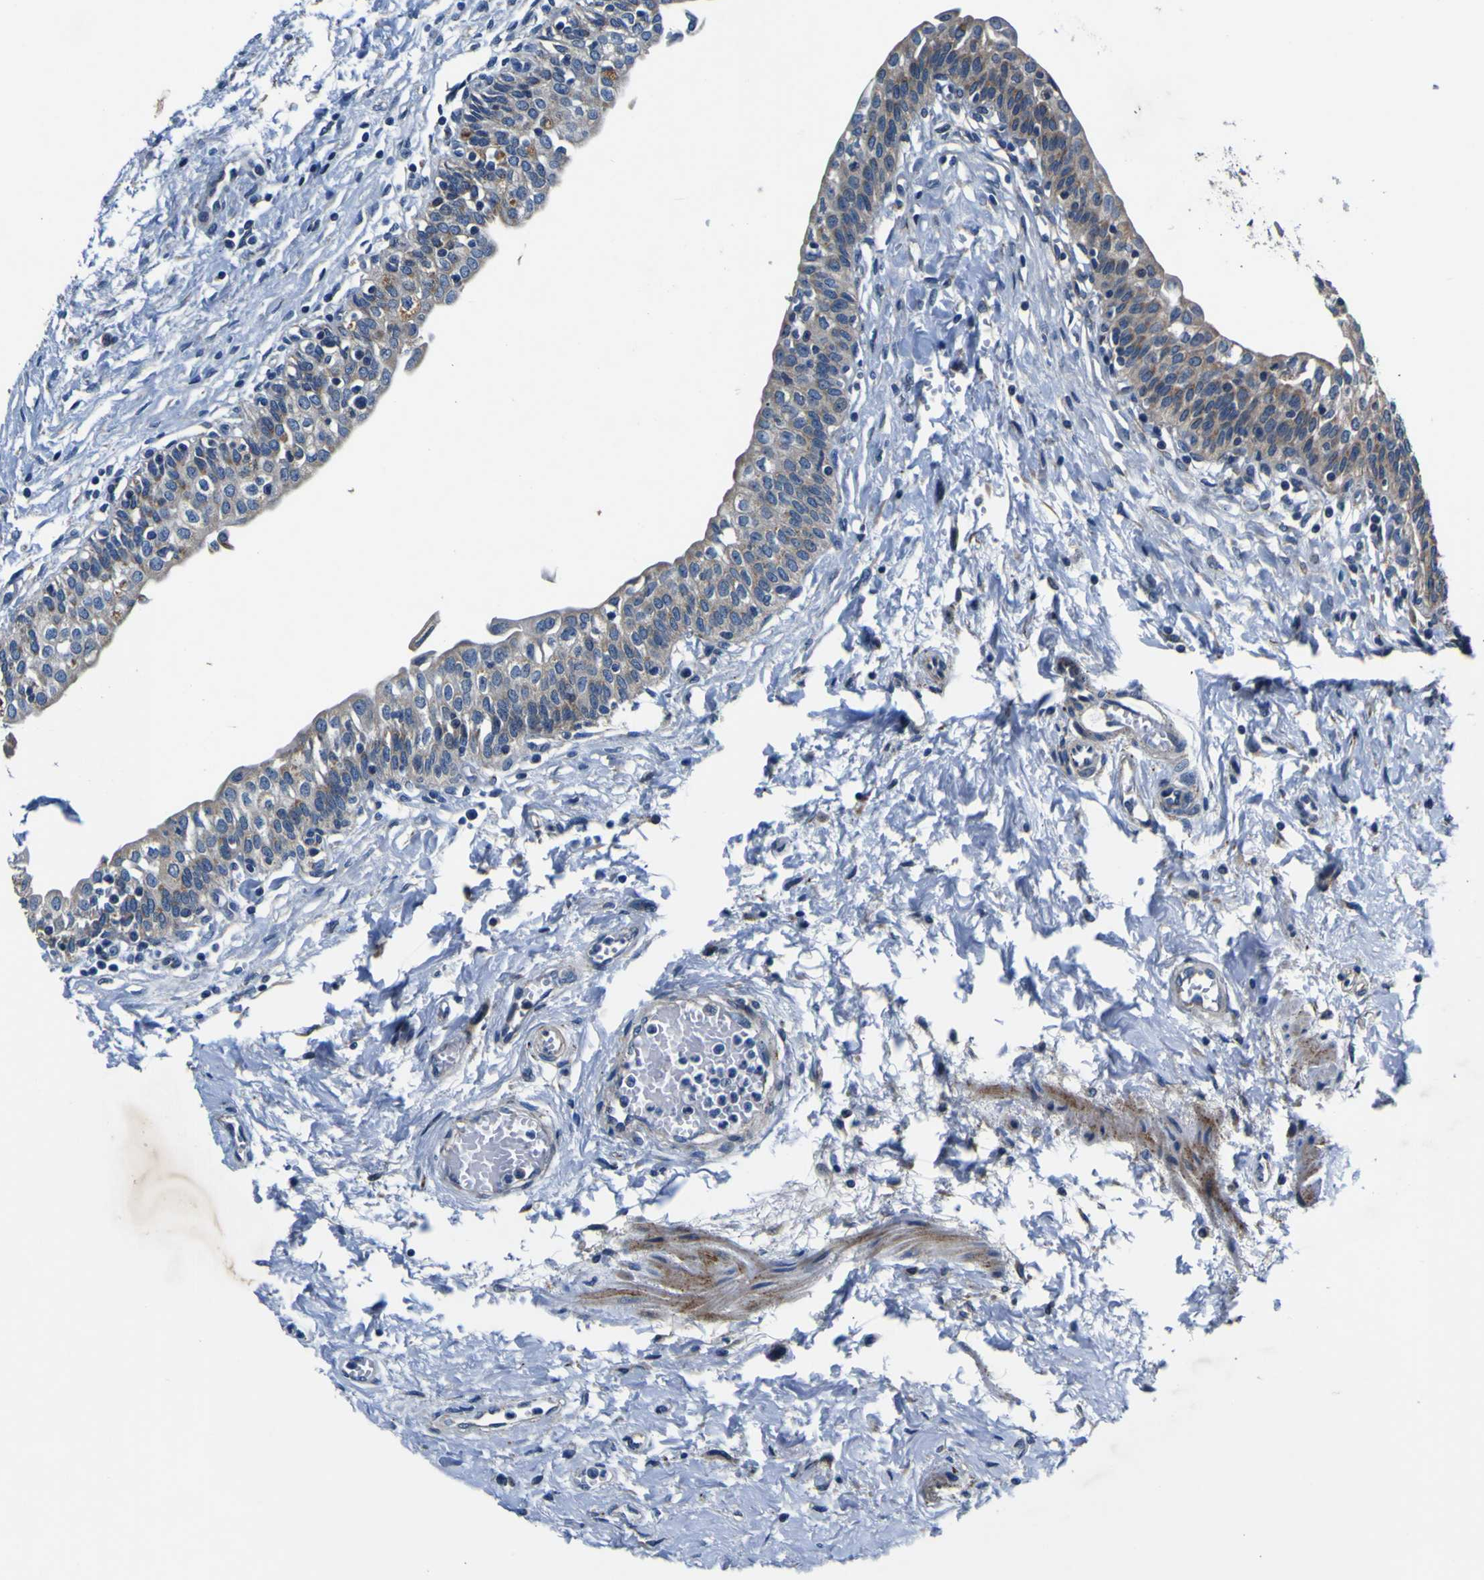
{"staining": {"intensity": "weak", "quantity": ">75%", "location": "cytoplasmic/membranous"}, "tissue": "urinary bladder", "cell_type": "Urothelial cells", "image_type": "normal", "snomed": [{"axis": "morphology", "description": "Normal tissue, NOS"}, {"axis": "topography", "description": "Urinary bladder"}], "caption": "Immunohistochemical staining of unremarkable urinary bladder demonstrates weak cytoplasmic/membranous protein staining in about >75% of urothelial cells.", "gene": "AGAP3", "patient": {"sex": "male", "age": 55}}